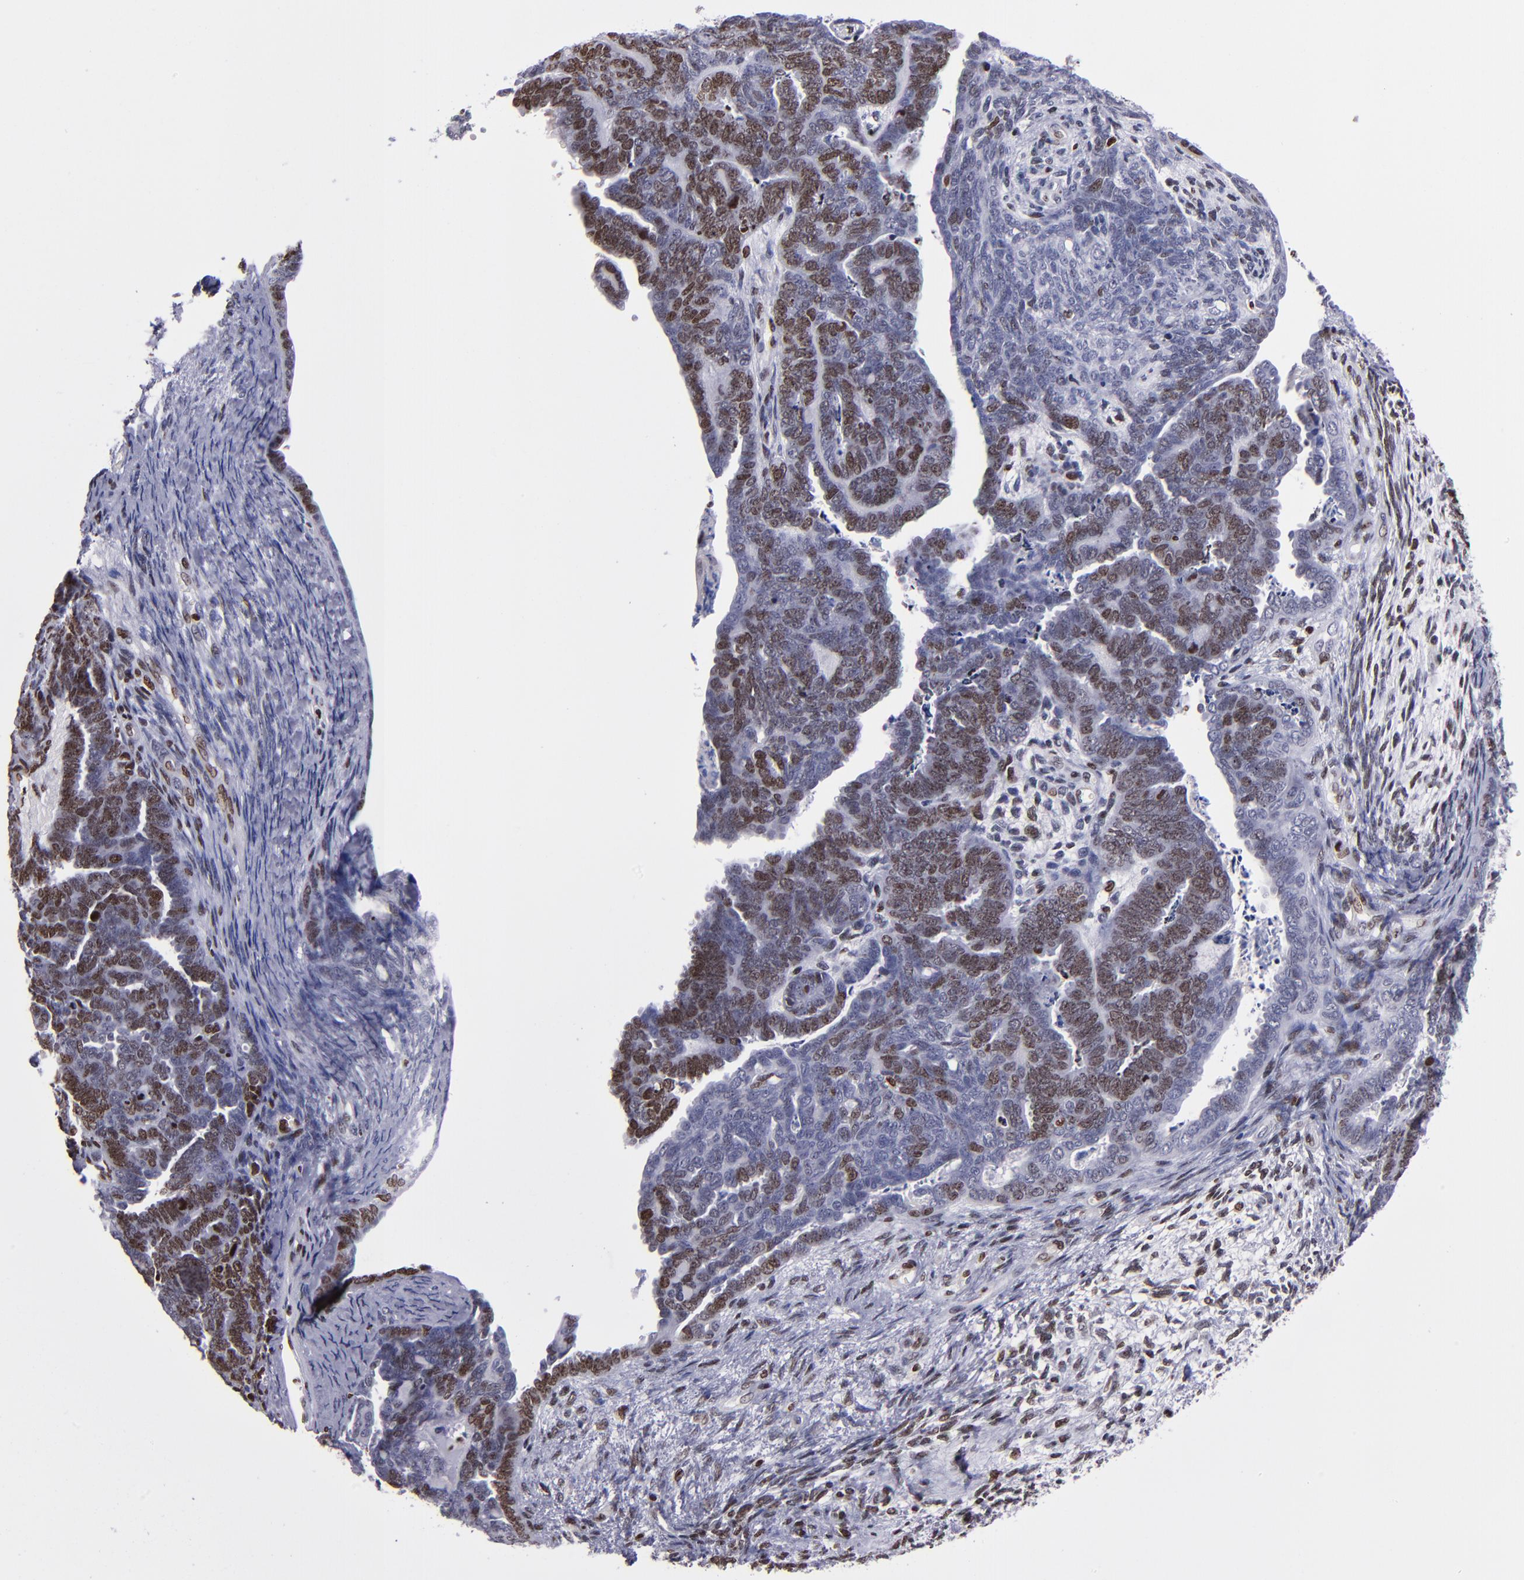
{"staining": {"intensity": "strong", "quantity": ">75%", "location": "nuclear"}, "tissue": "endometrial cancer", "cell_type": "Tumor cells", "image_type": "cancer", "snomed": [{"axis": "morphology", "description": "Neoplasm, malignant, NOS"}, {"axis": "topography", "description": "Endometrium"}], "caption": "Immunohistochemistry staining of endometrial malignant neoplasm, which demonstrates high levels of strong nuclear staining in about >75% of tumor cells indicating strong nuclear protein positivity. The staining was performed using DAB (brown) for protein detection and nuclei were counterstained in hematoxylin (blue).", "gene": "CDKL5", "patient": {"sex": "female", "age": 74}}